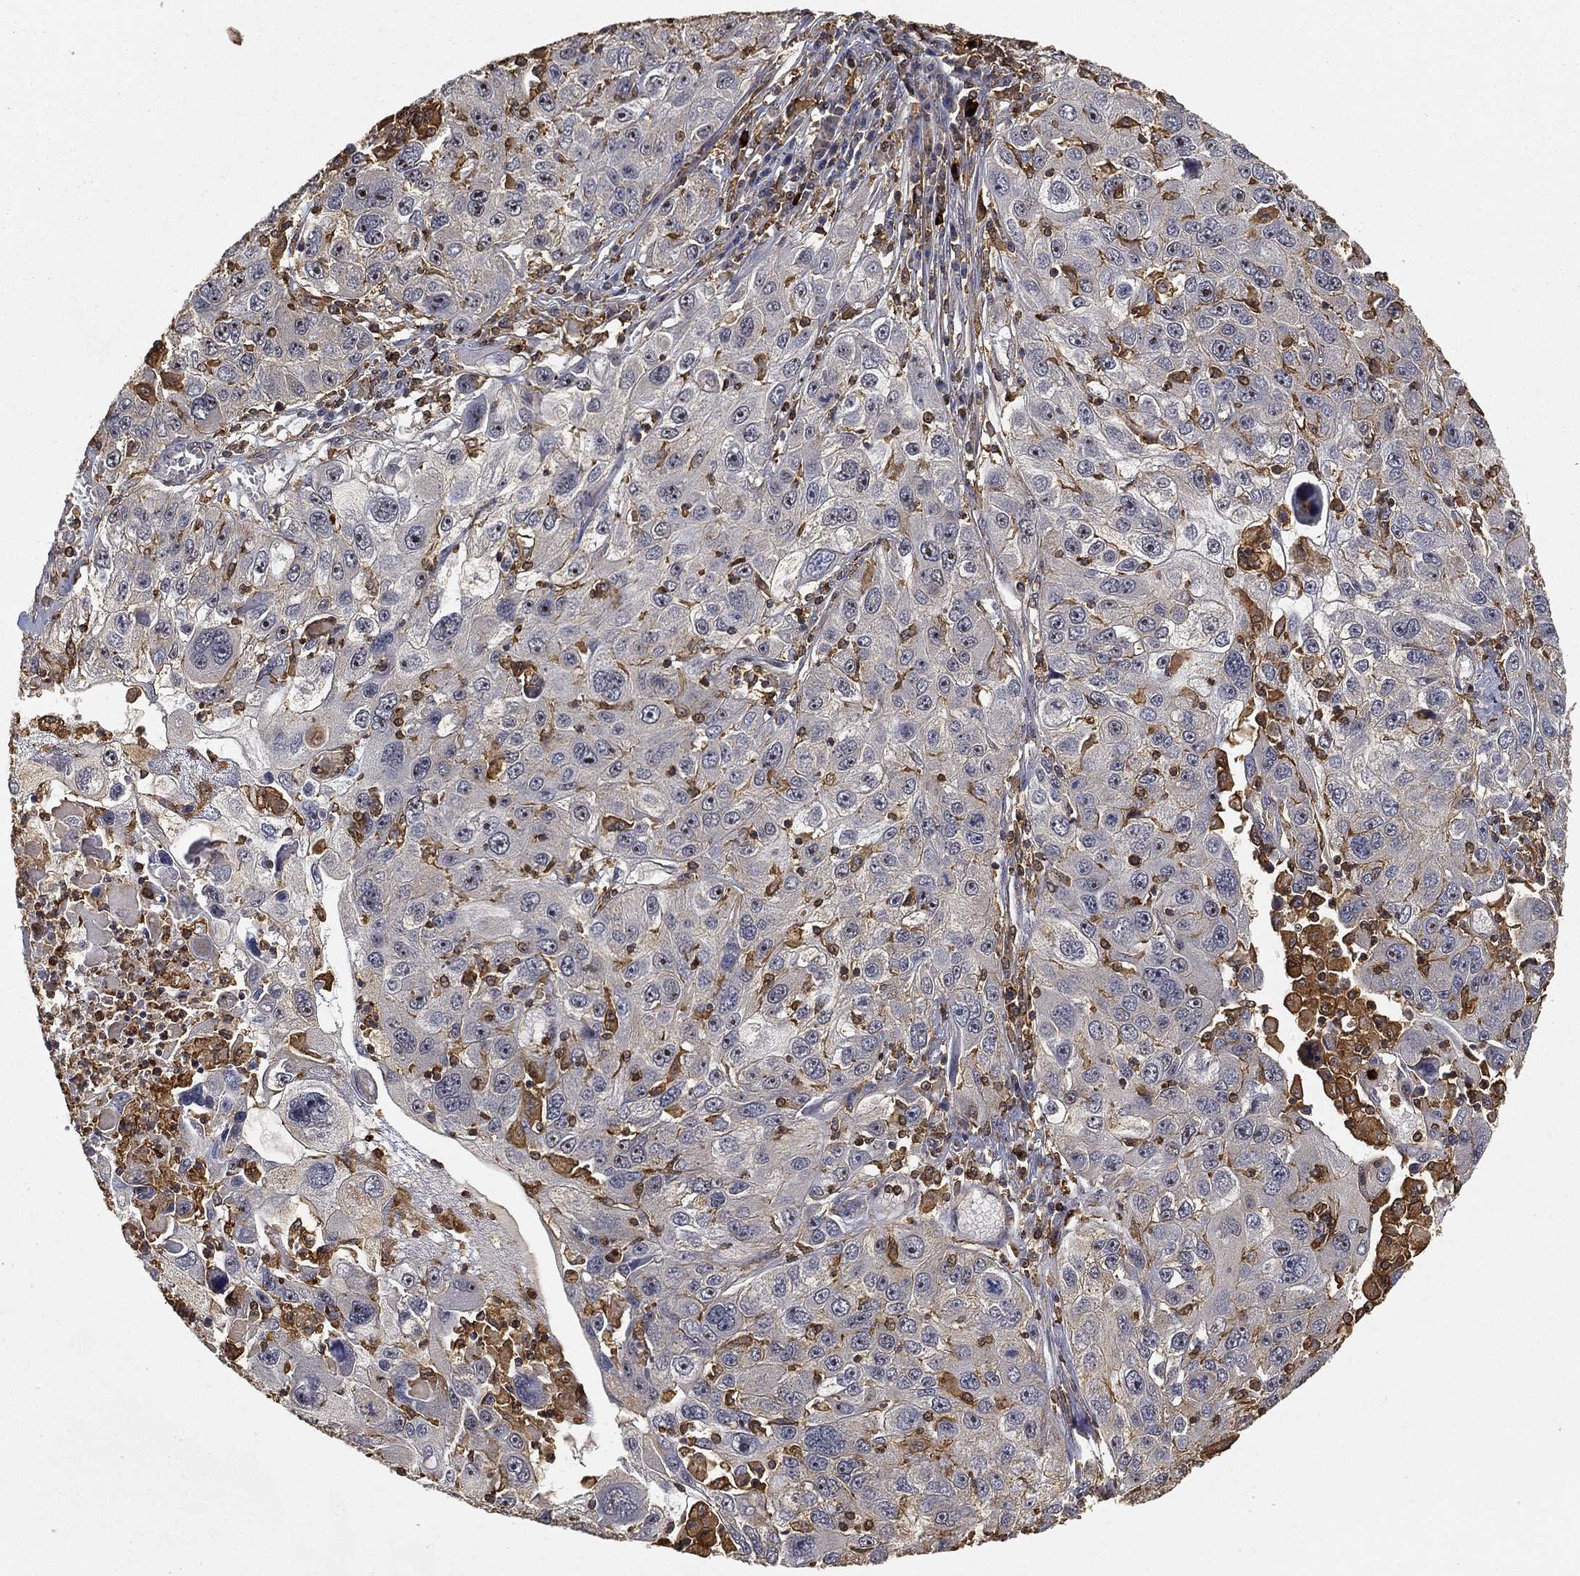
{"staining": {"intensity": "negative", "quantity": "none", "location": "none"}, "tissue": "stomach cancer", "cell_type": "Tumor cells", "image_type": "cancer", "snomed": [{"axis": "morphology", "description": "Adenocarcinoma, NOS"}, {"axis": "topography", "description": "Stomach"}], "caption": "Immunohistochemistry (IHC) micrograph of neoplastic tissue: human stomach cancer stained with DAB (3,3'-diaminobenzidine) reveals no significant protein expression in tumor cells.", "gene": "CRYL1", "patient": {"sex": "male", "age": 56}}